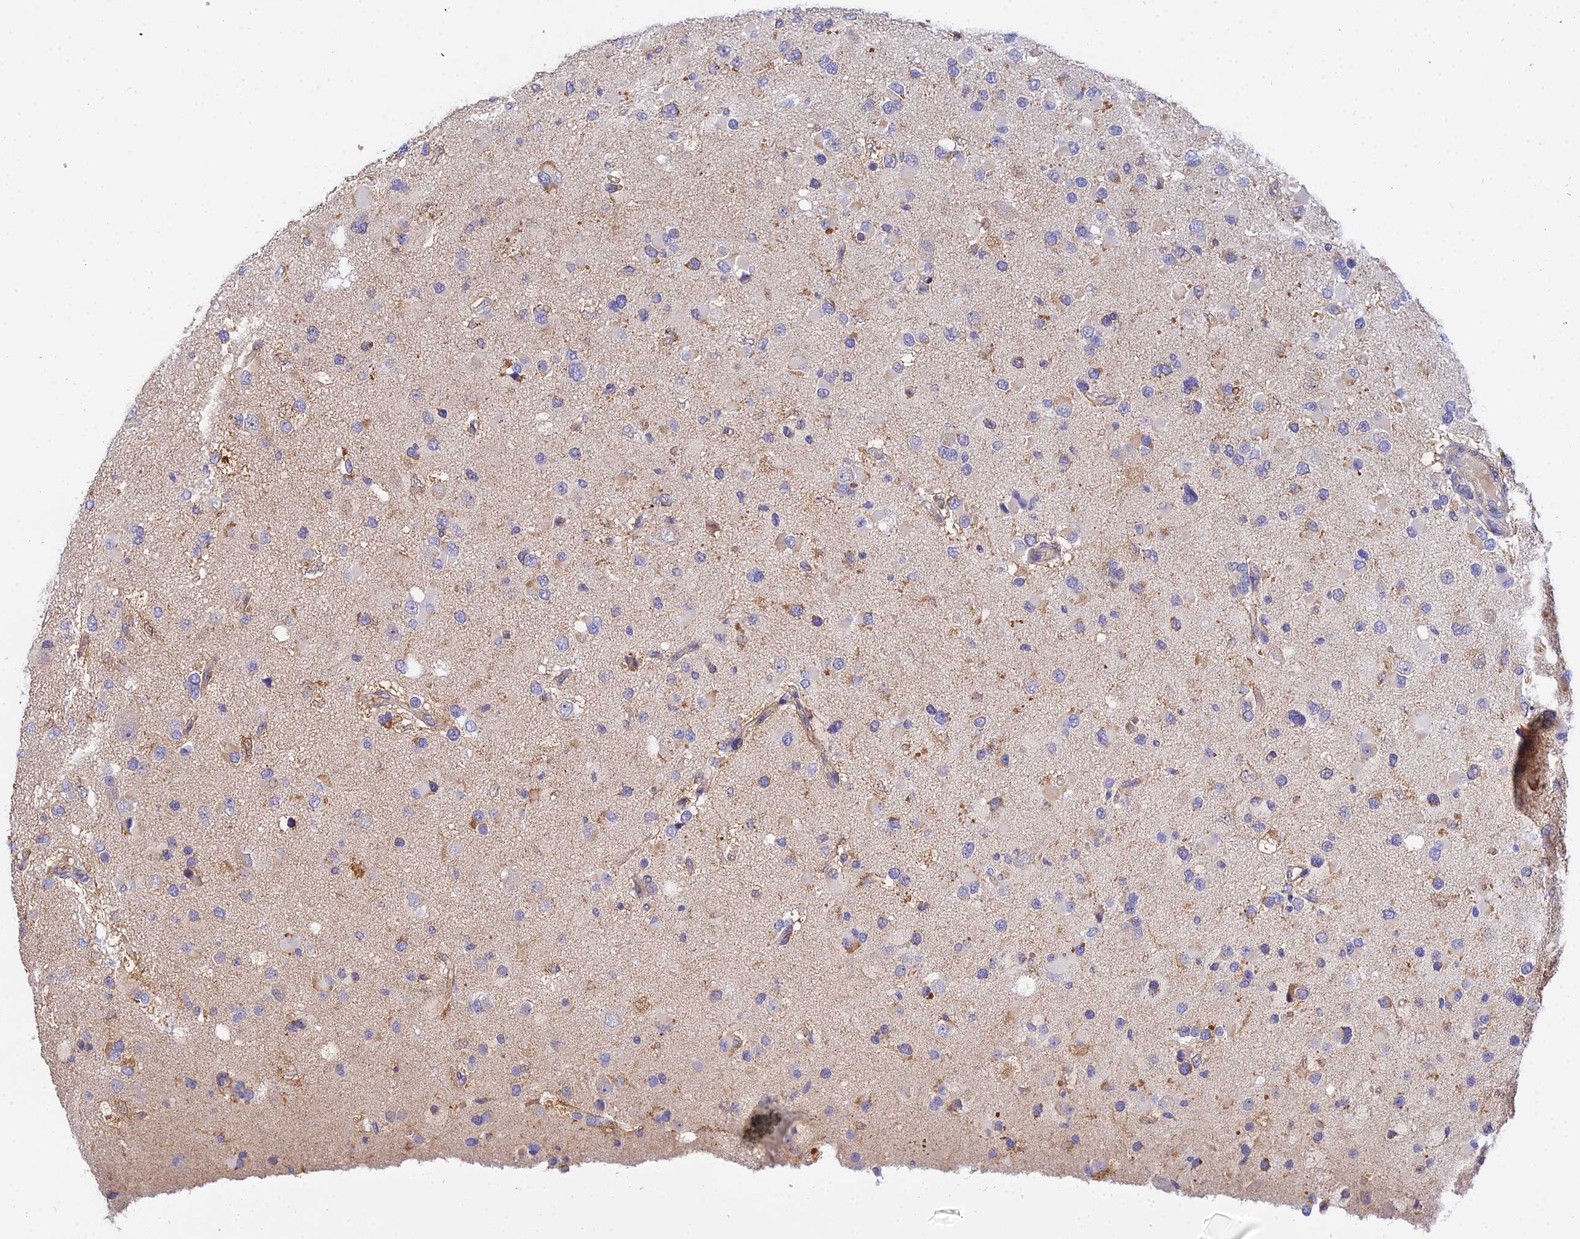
{"staining": {"intensity": "negative", "quantity": "none", "location": "none"}, "tissue": "glioma", "cell_type": "Tumor cells", "image_type": "cancer", "snomed": [{"axis": "morphology", "description": "Glioma, malignant, High grade"}, {"axis": "topography", "description": "Brain"}], "caption": "This is a histopathology image of immunohistochemistry staining of malignant glioma (high-grade), which shows no staining in tumor cells.", "gene": "ACOT2", "patient": {"sex": "male", "age": 53}}